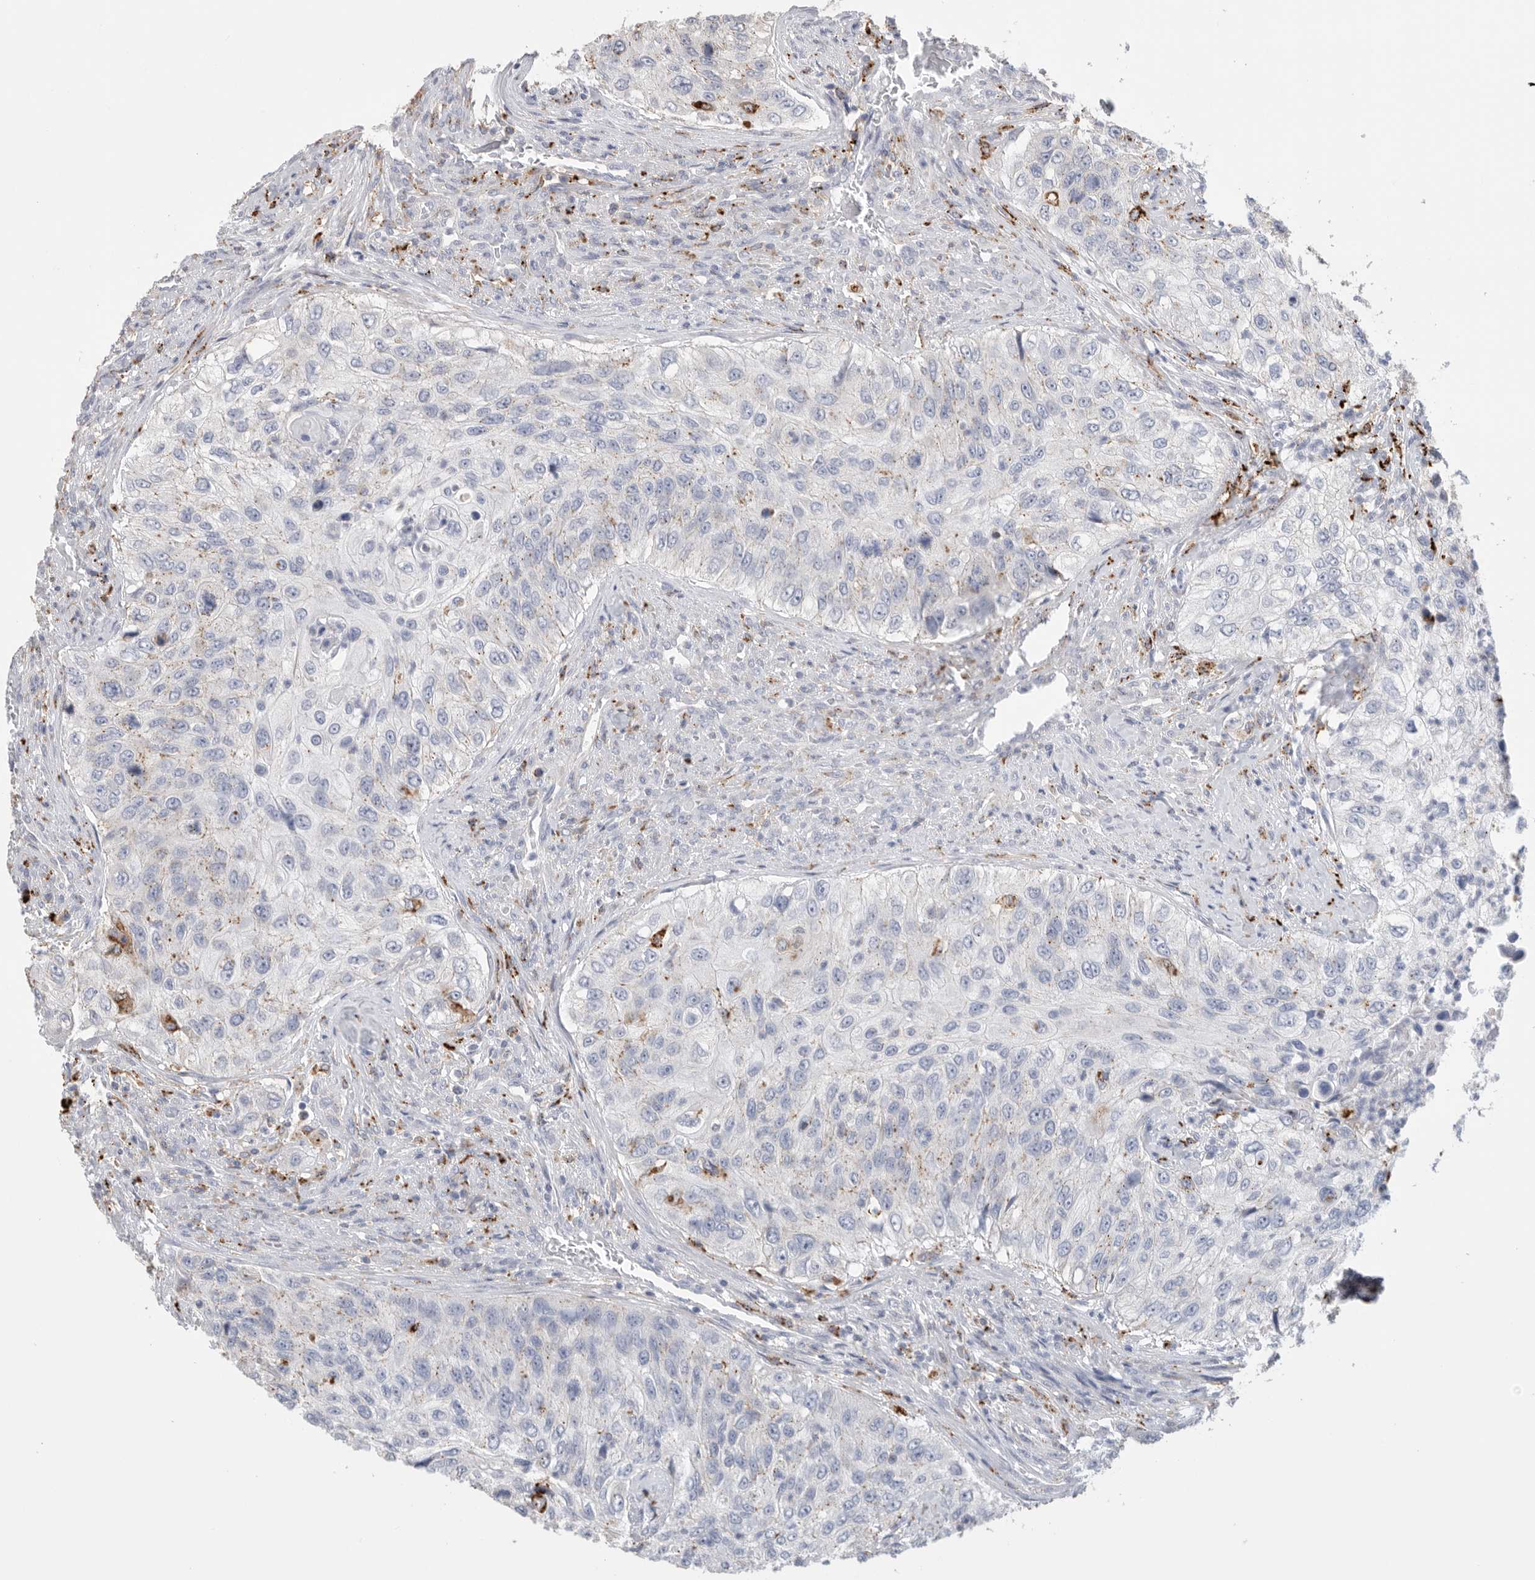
{"staining": {"intensity": "moderate", "quantity": "<25%", "location": "cytoplasmic/membranous"}, "tissue": "urothelial cancer", "cell_type": "Tumor cells", "image_type": "cancer", "snomed": [{"axis": "morphology", "description": "Urothelial carcinoma, High grade"}, {"axis": "topography", "description": "Urinary bladder"}], "caption": "Protein analysis of high-grade urothelial carcinoma tissue exhibits moderate cytoplasmic/membranous staining in about <25% of tumor cells.", "gene": "GGH", "patient": {"sex": "female", "age": 60}}